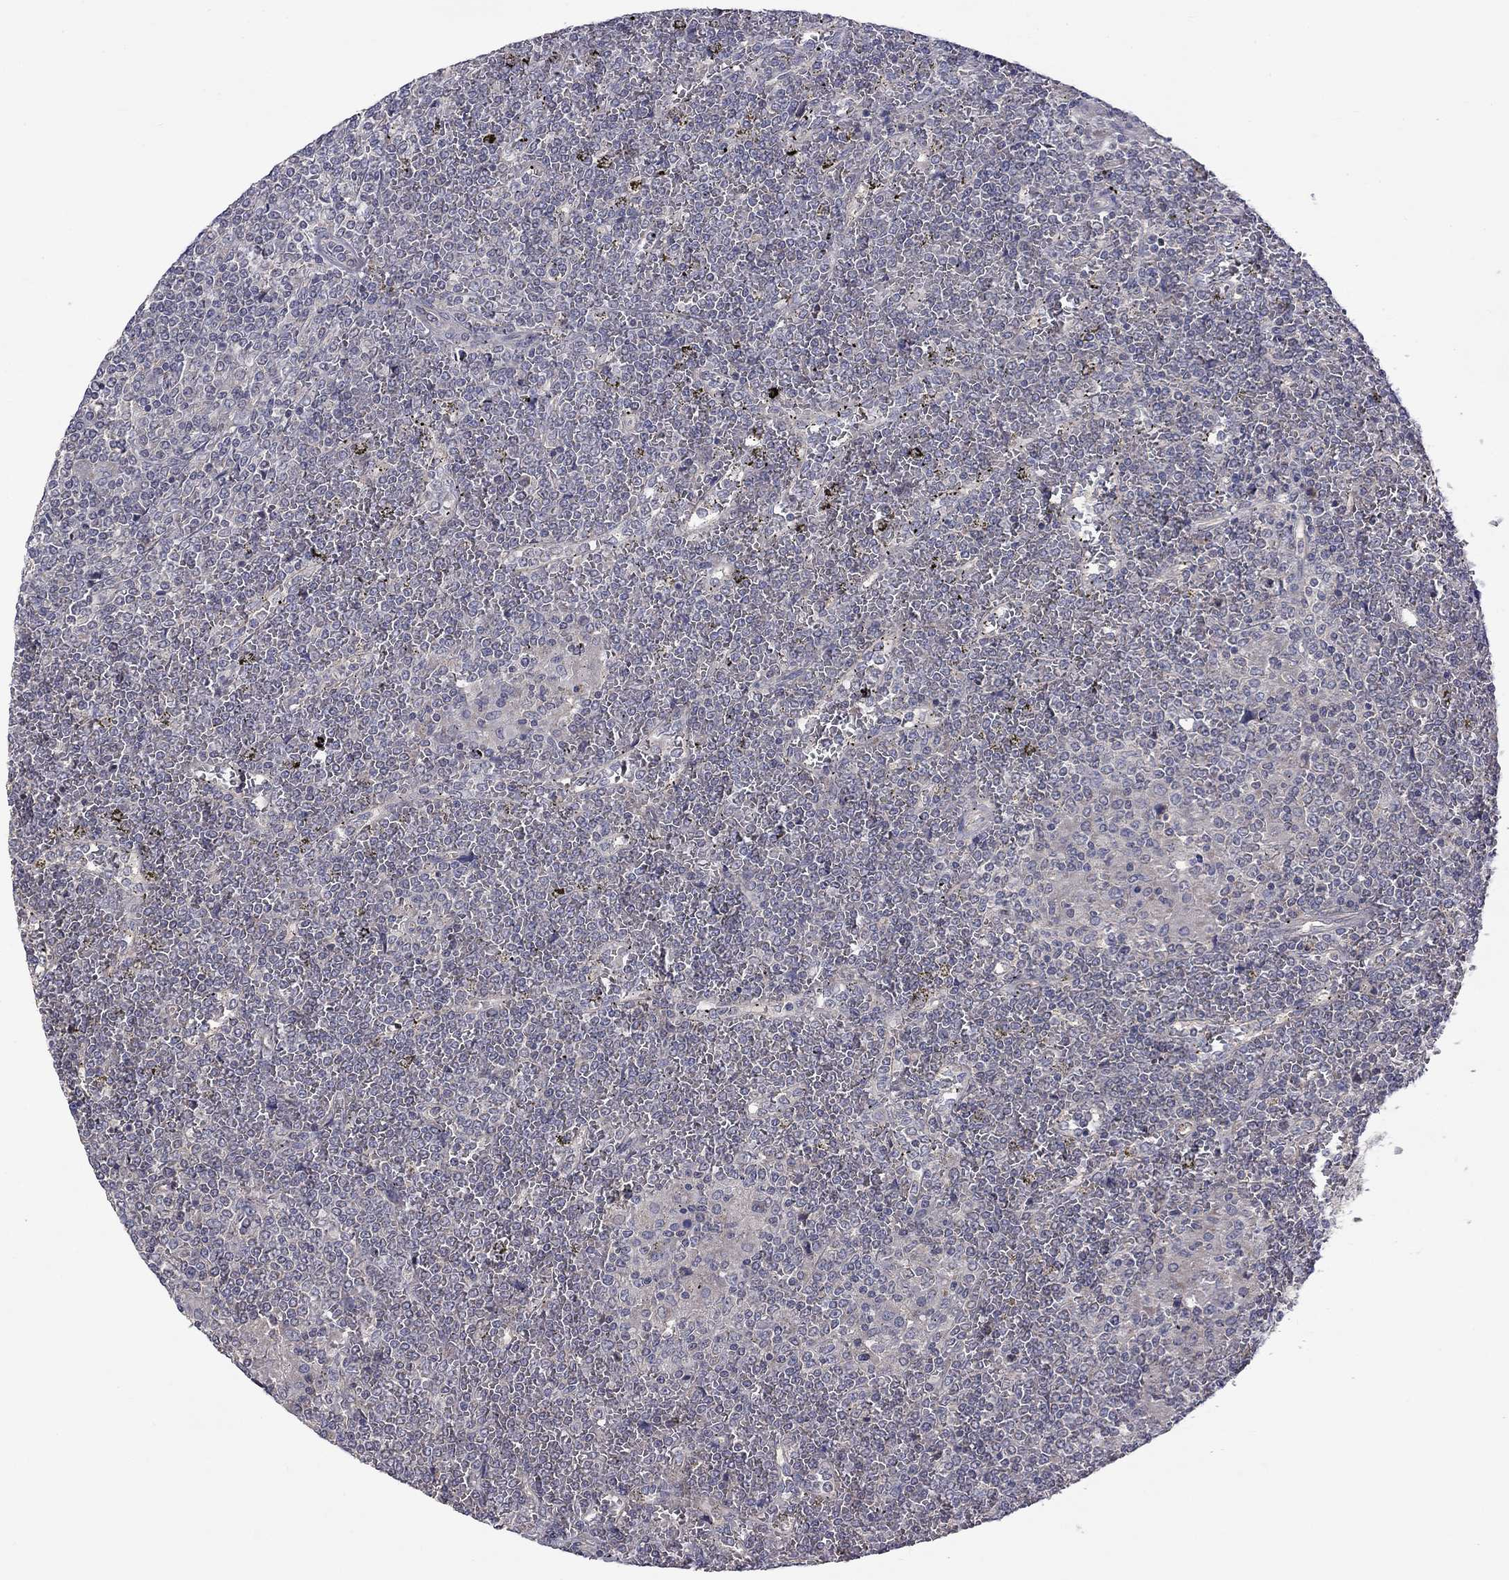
{"staining": {"intensity": "negative", "quantity": "none", "location": "none"}, "tissue": "lymphoma", "cell_type": "Tumor cells", "image_type": "cancer", "snomed": [{"axis": "morphology", "description": "Malignant lymphoma, non-Hodgkin's type, Low grade"}, {"axis": "topography", "description": "Spleen"}], "caption": "Immunohistochemical staining of malignant lymphoma, non-Hodgkin's type (low-grade) exhibits no significant staining in tumor cells. (DAB (3,3'-diaminobenzidine) IHC, high magnification).", "gene": "SLC39A14", "patient": {"sex": "female", "age": 19}}